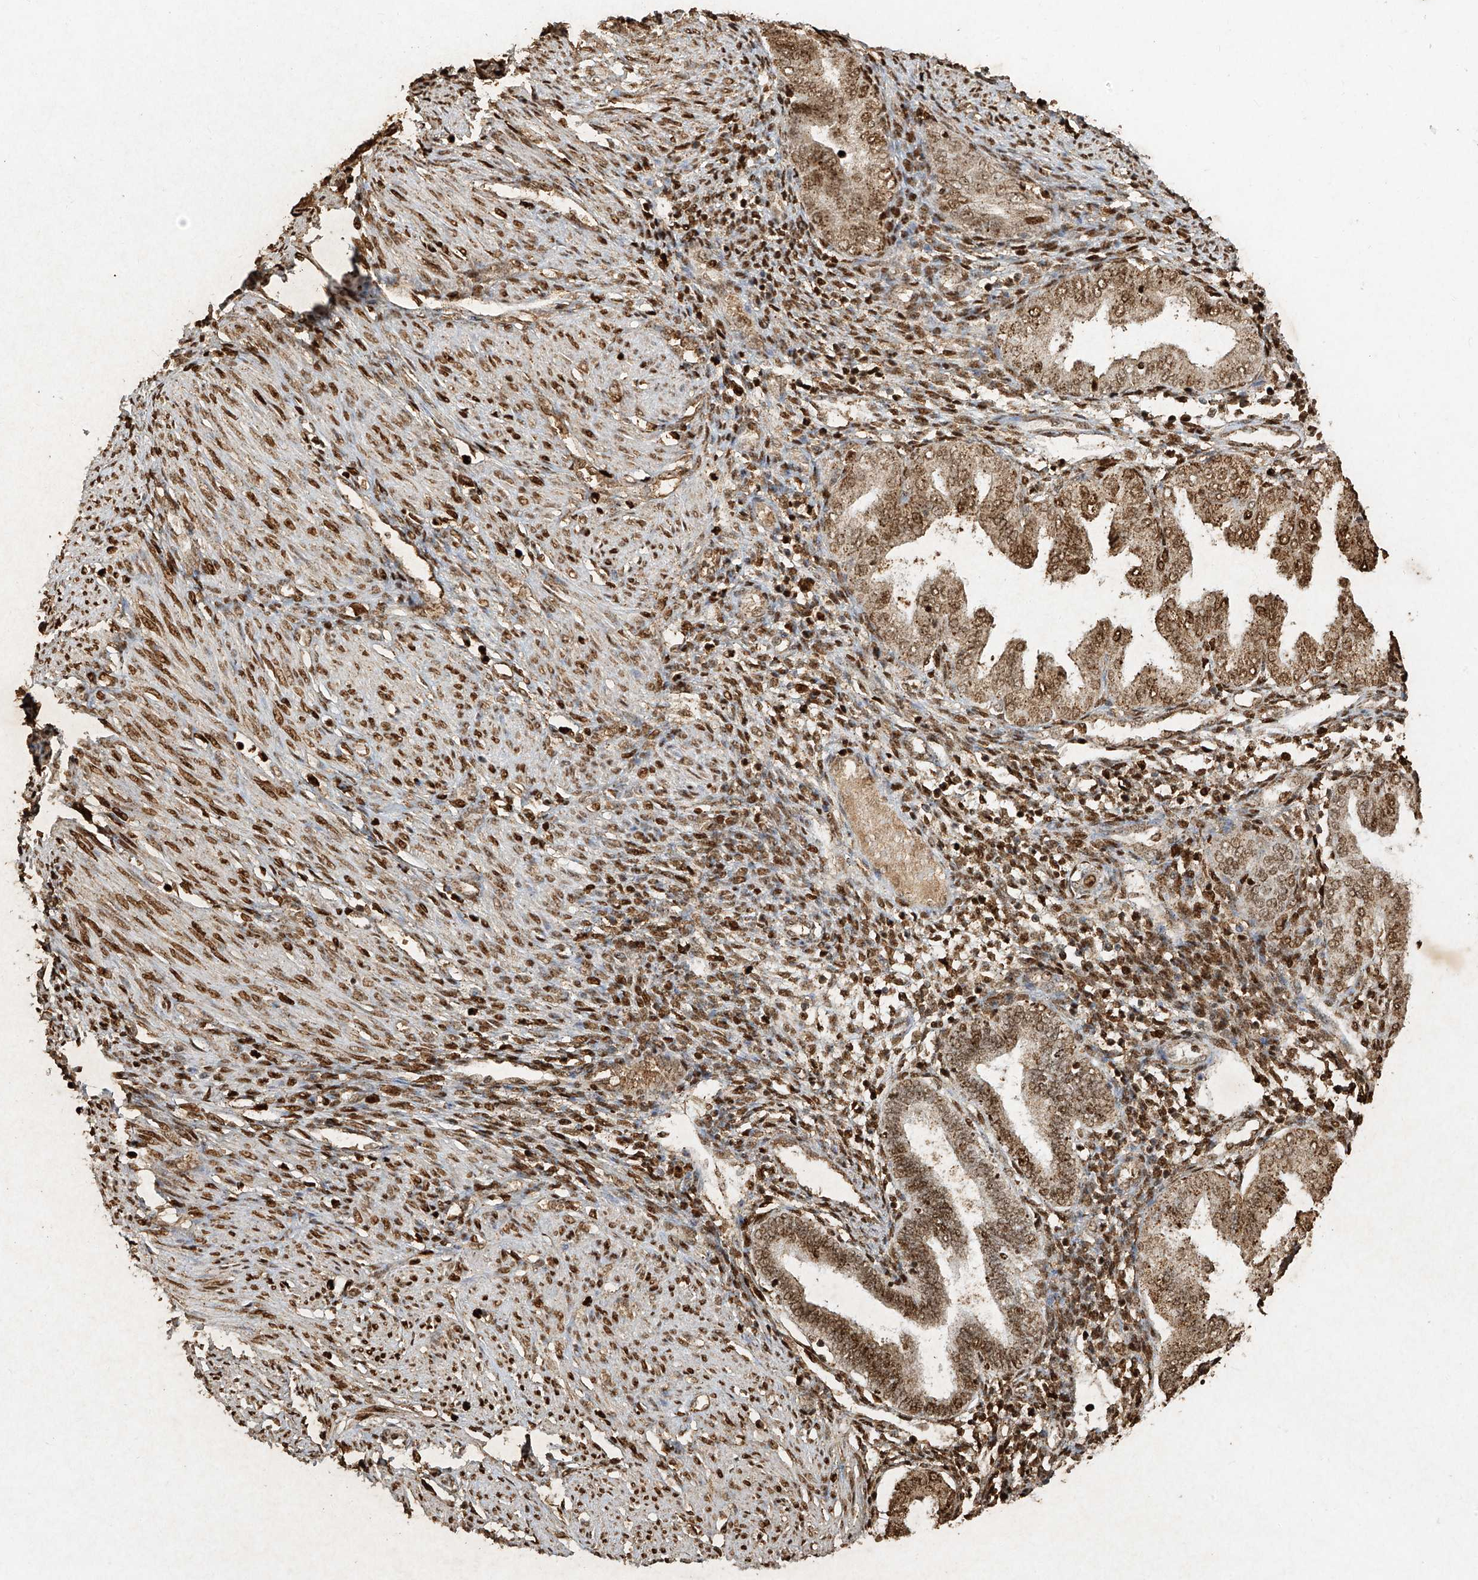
{"staining": {"intensity": "strong", "quantity": ">75%", "location": "nuclear"}, "tissue": "endometrium", "cell_type": "Cells in endometrial stroma", "image_type": "normal", "snomed": [{"axis": "morphology", "description": "Normal tissue, NOS"}, {"axis": "topography", "description": "Endometrium"}], "caption": "Strong nuclear positivity is appreciated in approximately >75% of cells in endometrial stroma in benign endometrium.", "gene": "ATRIP", "patient": {"sex": "female", "age": 53}}